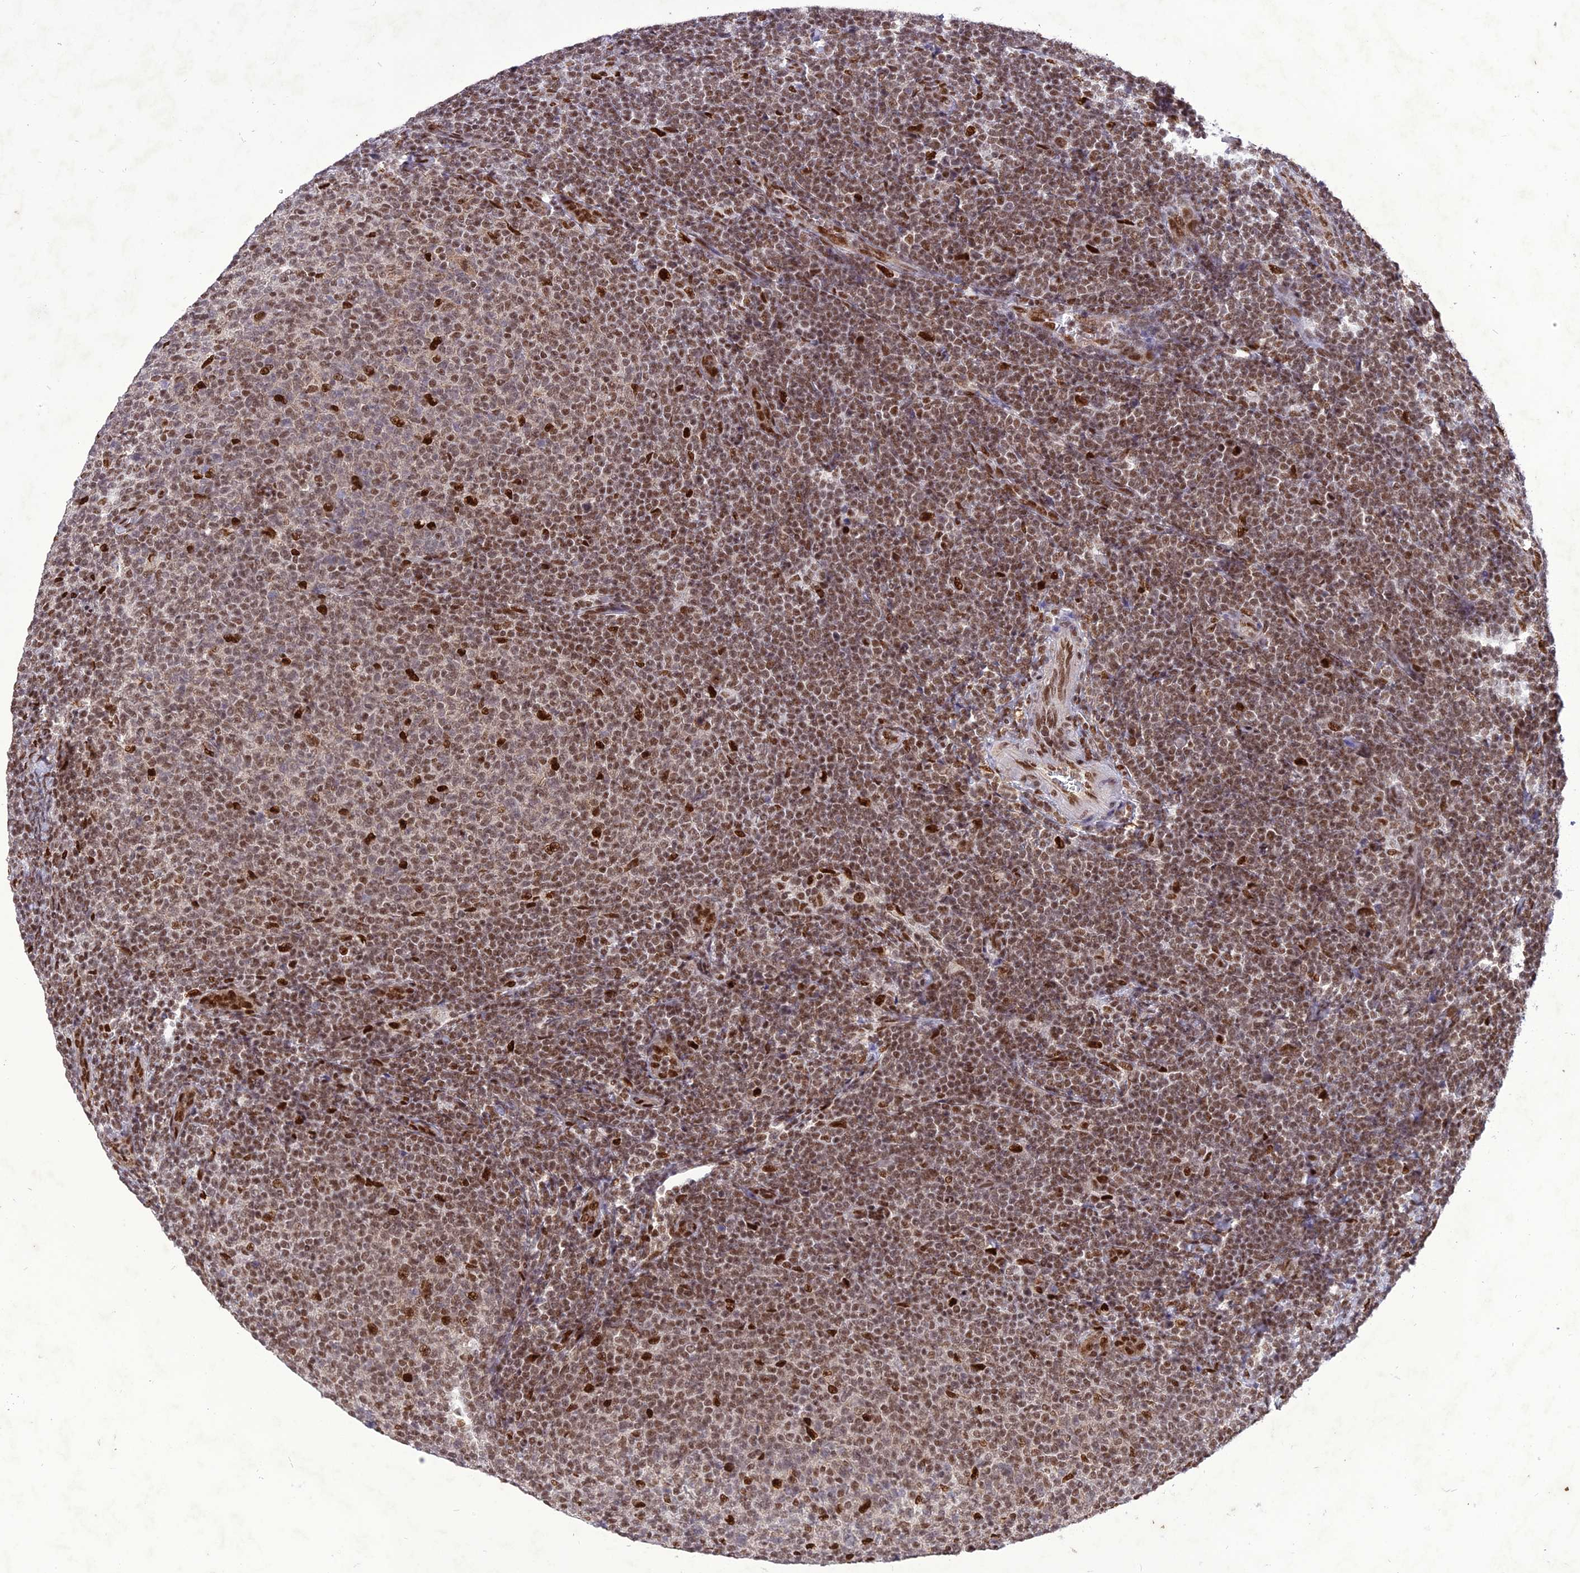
{"staining": {"intensity": "moderate", "quantity": "25%-75%", "location": "nuclear"}, "tissue": "lymphoma", "cell_type": "Tumor cells", "image_type": "cancer", "snomed": [{"axis": "morphology", "description": "Malignant lymphoma, non-Hodgkin's type, Low grade"}, {"axis": "topography", "description": "Lymph node"}], "caption": "Moderate nuclear positivity is seen in about 25%-75% of tumor cells in lymphoma. Using DAB (brown) and hematoxylin (blue) stains, captured at high magnification using brightfield microscopy.", "gene": "DDX1", "patient": {"sex": "male", "age": 66}}